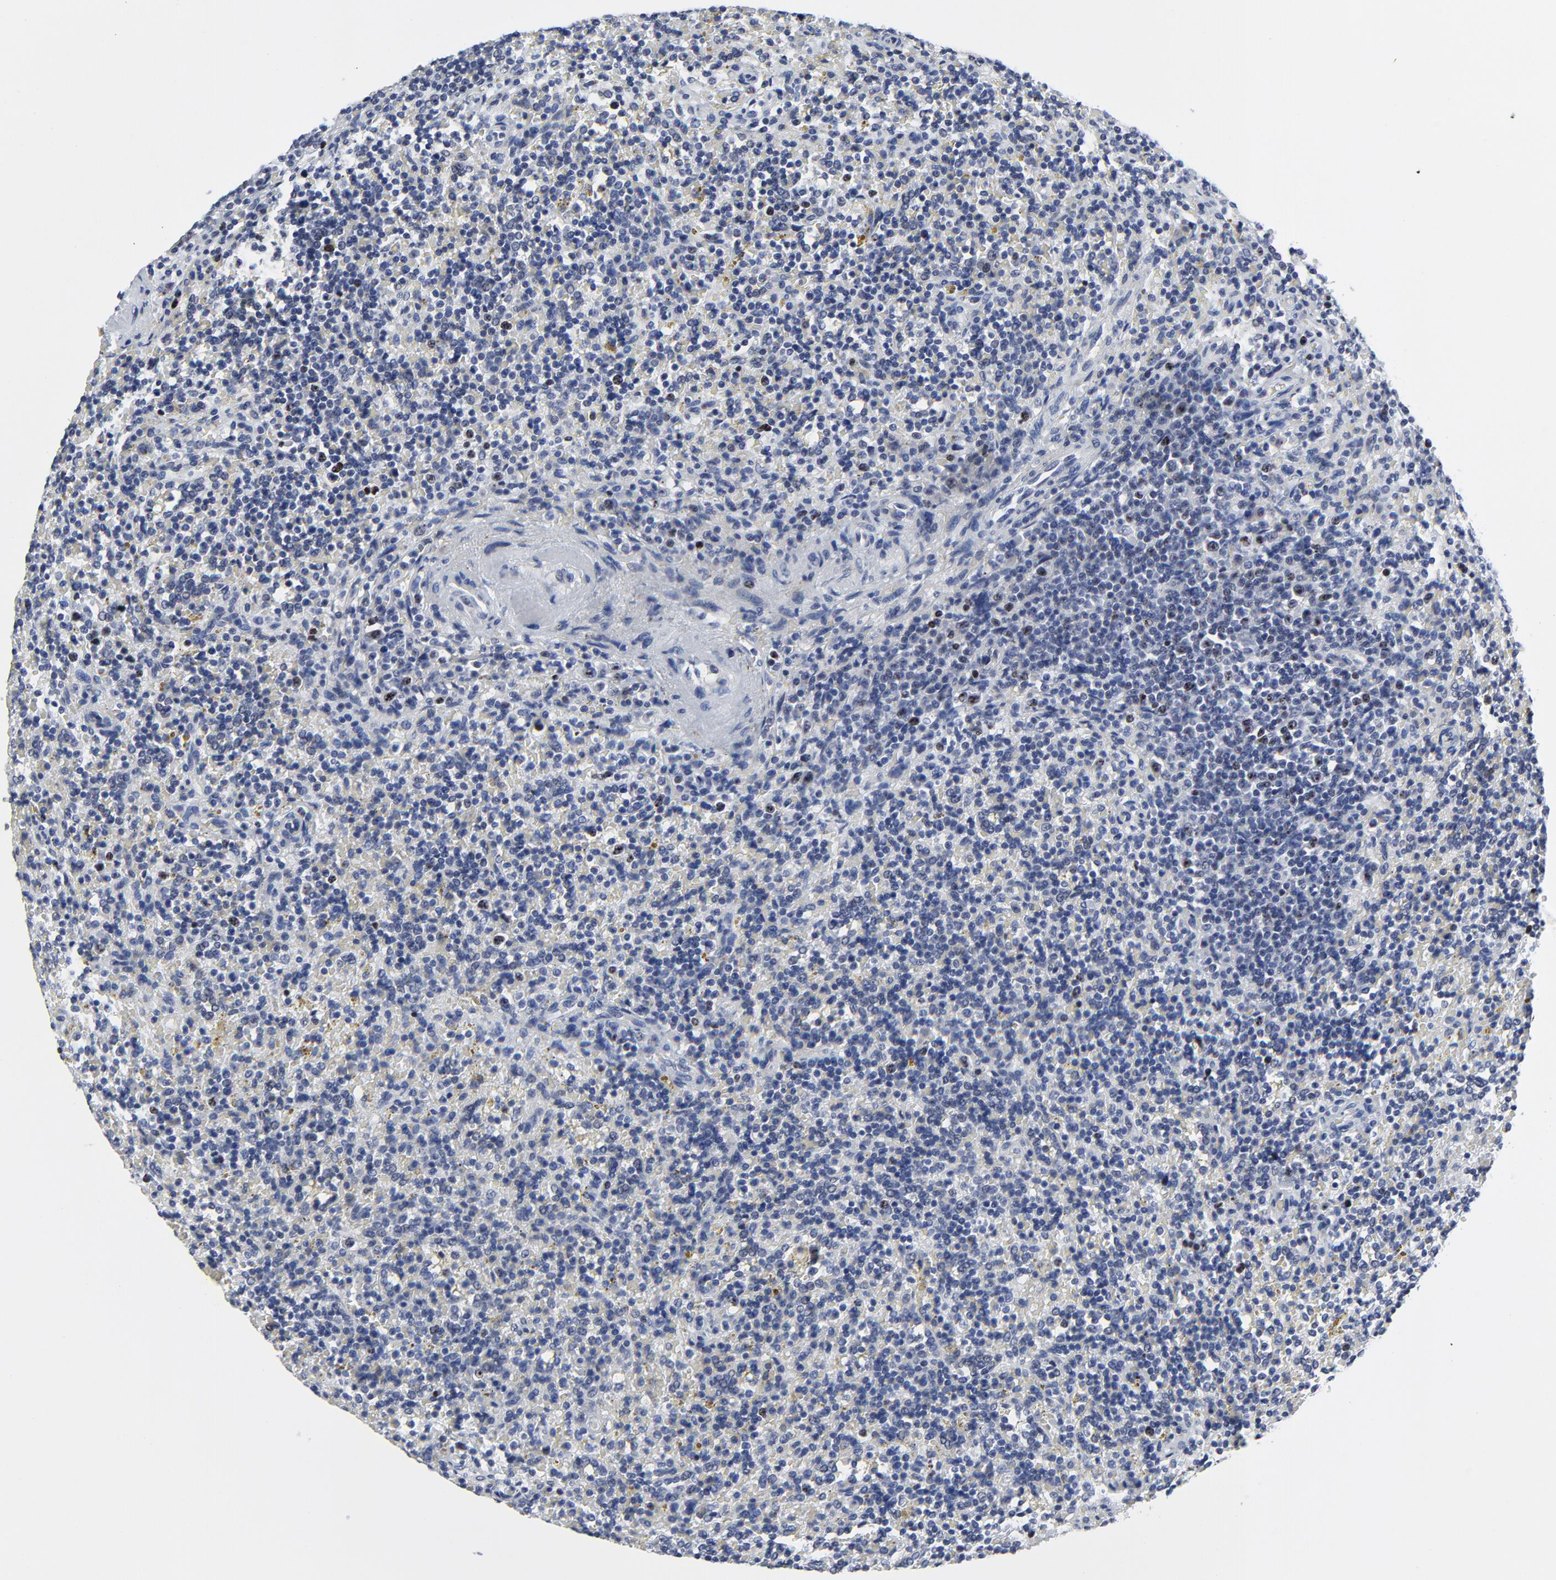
{"staining": {"intensity": "moderate", "quantity": "<25%", "location": "nuclear"}, "tissue": "lymphoma", "cell_type": "Tumor cells", "image_type": "cancer", "snomed": [{"axis": "morphology", "description": "Malignant lymphoma, non-Hodgkin's type, Low grade"}, {"axis": "topography", "description": "Spleen"}], "caption": "A micrograph showing moderate nuclear positivity in approximately <25% of tumor cells in lymphoma, as visualized by brown immunohistochemical staining.", "gene": "ZNF589", "patient": {"sex": "male", "age": 67}}